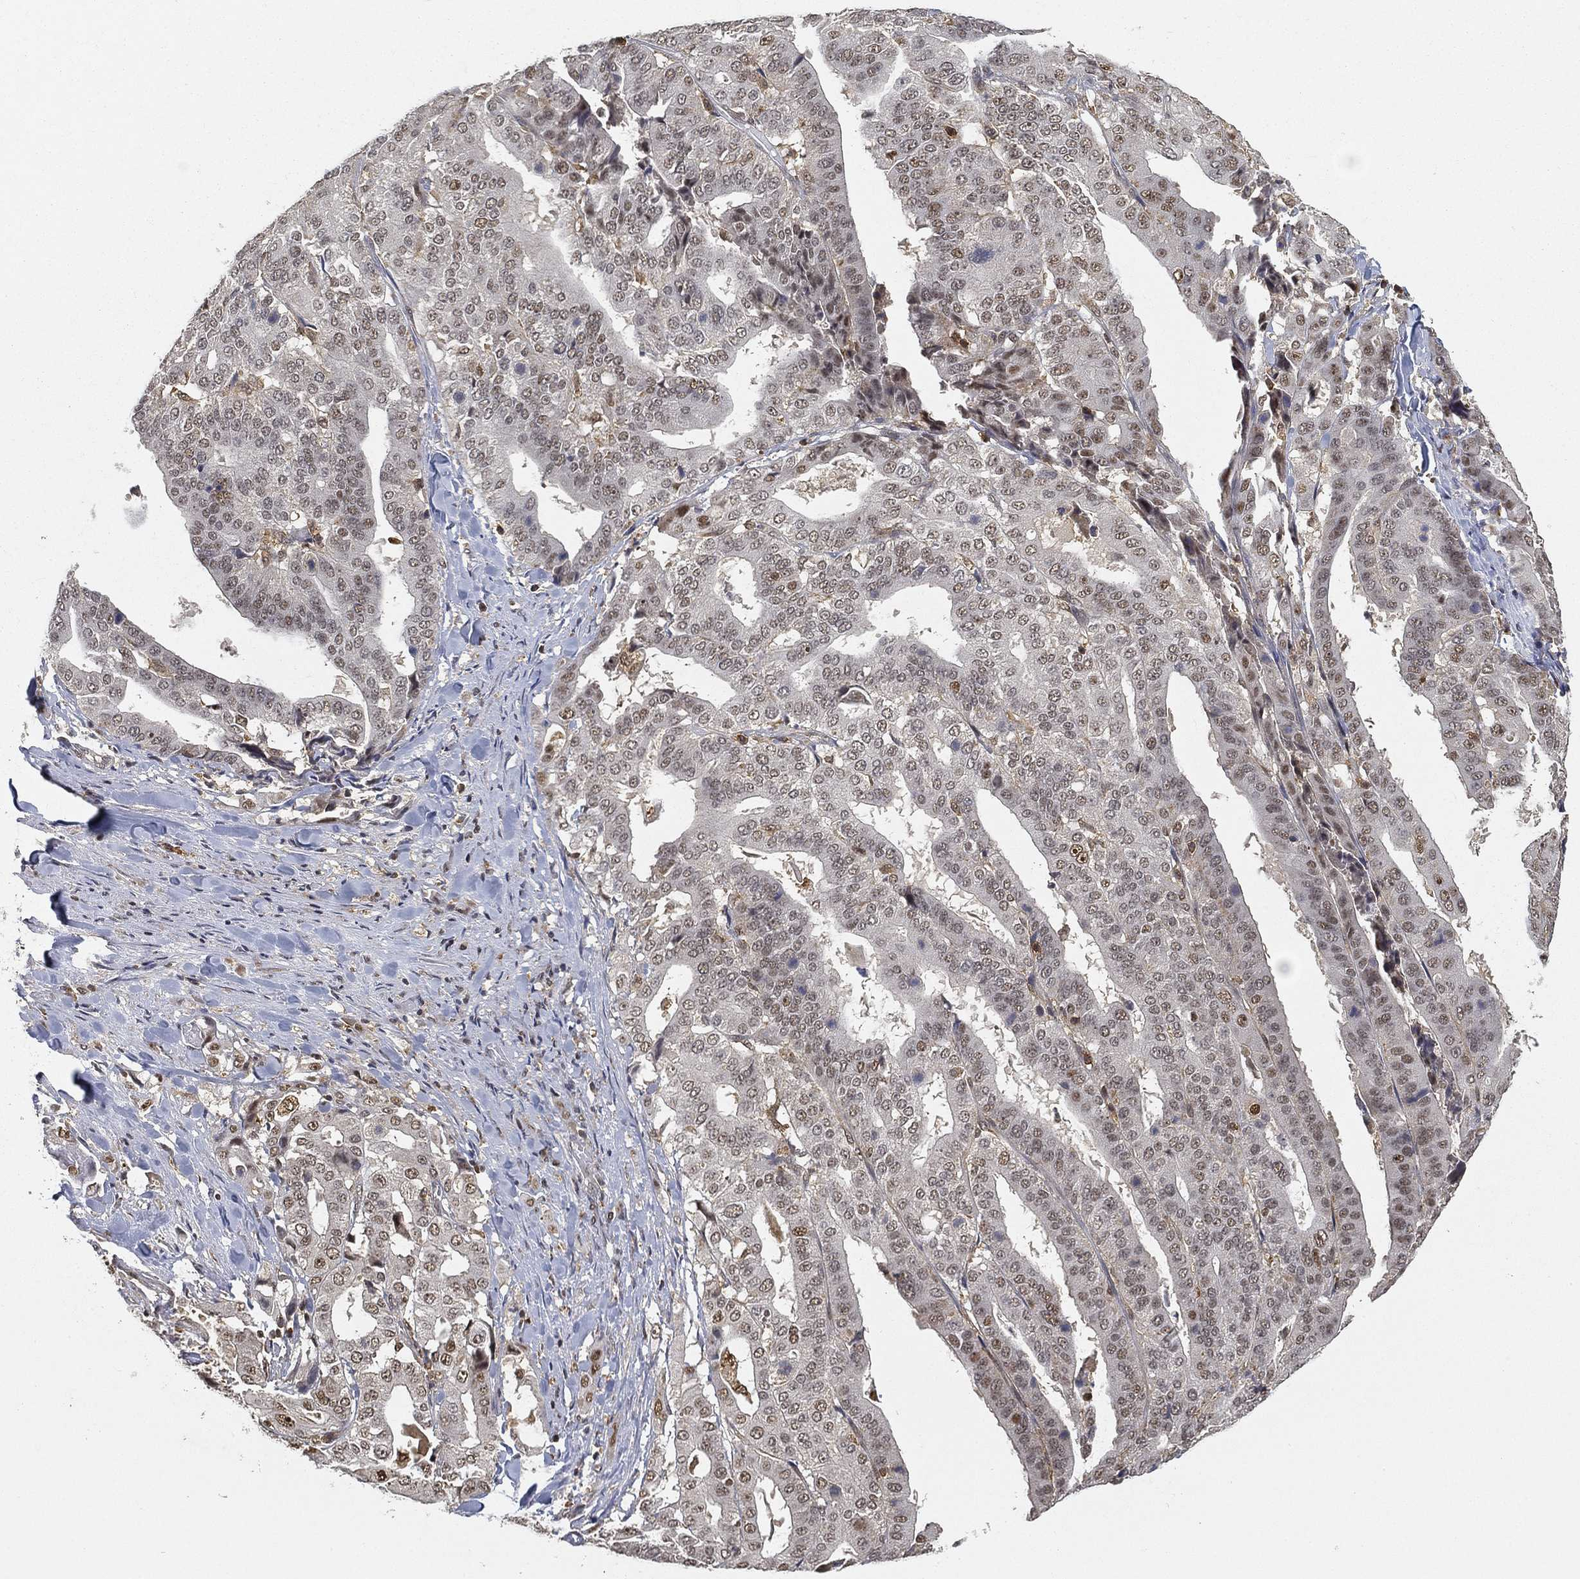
{"staining": {"intensity": "moderate", "quantity": "<25%", "location": "nuclear"}, "tissue": "stomach cancer", "cell_type": "Tumor cells", "image_type": "cancer", "snomed": [{"axis": "morphology", "description": "Adenocarcinoma, NOS"}, {"axis": "topography", "description": "Stomach"}], "caption": "Protein expression analysis of human stomach adenocarcinoma reveals moderate nuclear positivity in about <25% of tumor cells.", "gene": "WDR26", "patient": {"sex": "male", "age": 48}}